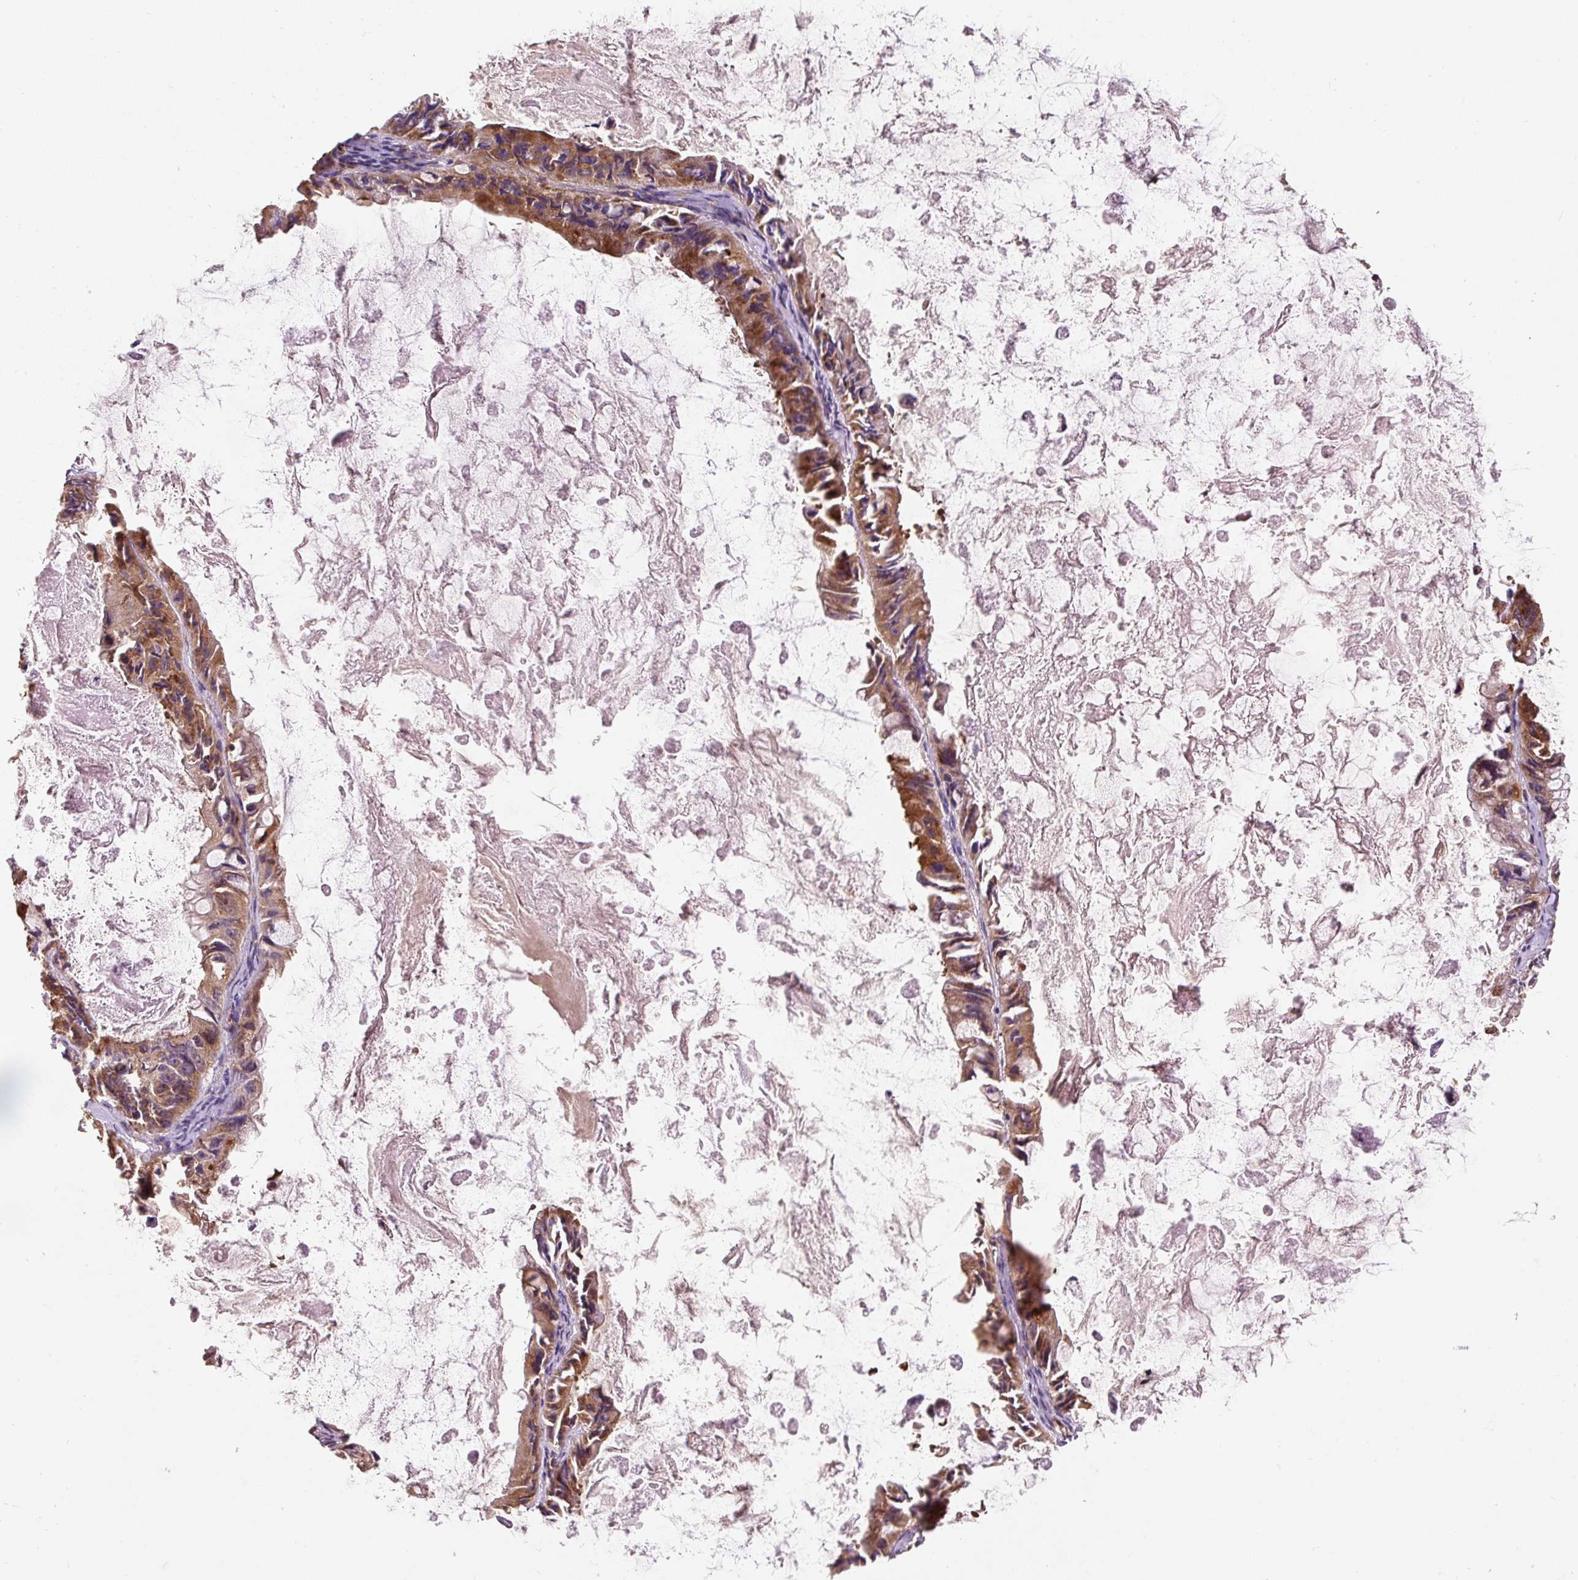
{"staining": {"intensity": "moderate", "quantity": ">75%", "location": "cytoplasmic/membranous"}, "tissue": "ovarian cancer", "cell_type": "Tumor cells", "image_type": "cancer", "snomed": [{"axis": "morphology", "description": "Cystadenocarcinoma, mucinous, NOS"}, {"axis": "topography", "description": "Ovary"}], "caption": "Ovarian mucinous cystadenocarcinoma tissue displays moderate cytoplasmic/membranous positivity in about >75% of tumor cells", "gene": "EIF2S2", "patient": {"sex": "female", "age": 61}}